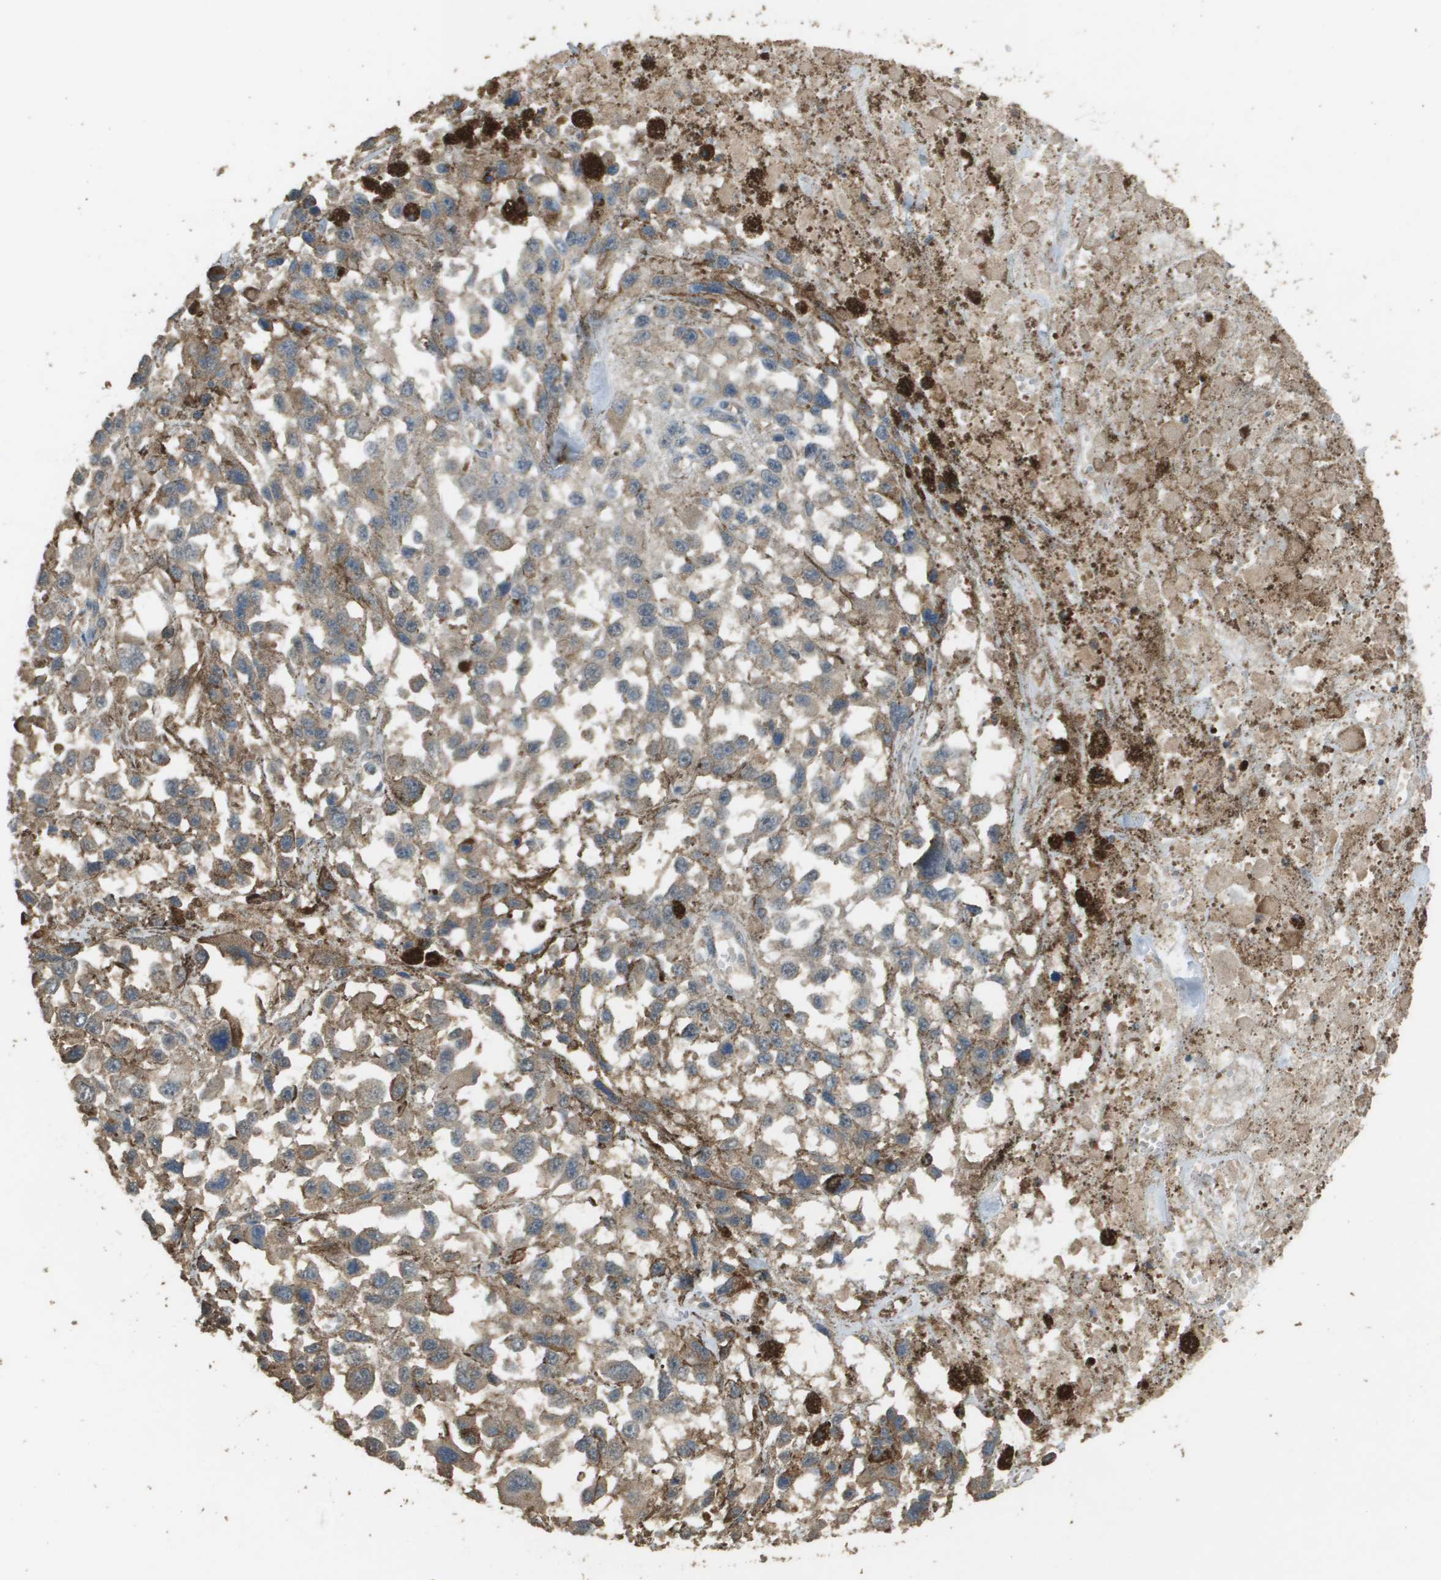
{"staining": {"intensity": "moderate", "quantity": "25%-75%", "location": "cytoplasmic/membranous"}, "tissue": "melanoma", "cell_type": "Tumor cells", "image_type": "cancer", "snomed": [{"axis": "morphology", "description": "Malignant melanoma, Metastatic site"}, {"axis": "topography", "description": "Lymph node"}], "caption": "Malignant melanoma (metastatic site) stained with a brown dye demonstrates moderate cytoplasmic/membranous positive positivity in approximately 25%-75% of tumor cells.", "gene": "MS4A7", "patient": {"sex": "male", "age": 59}}